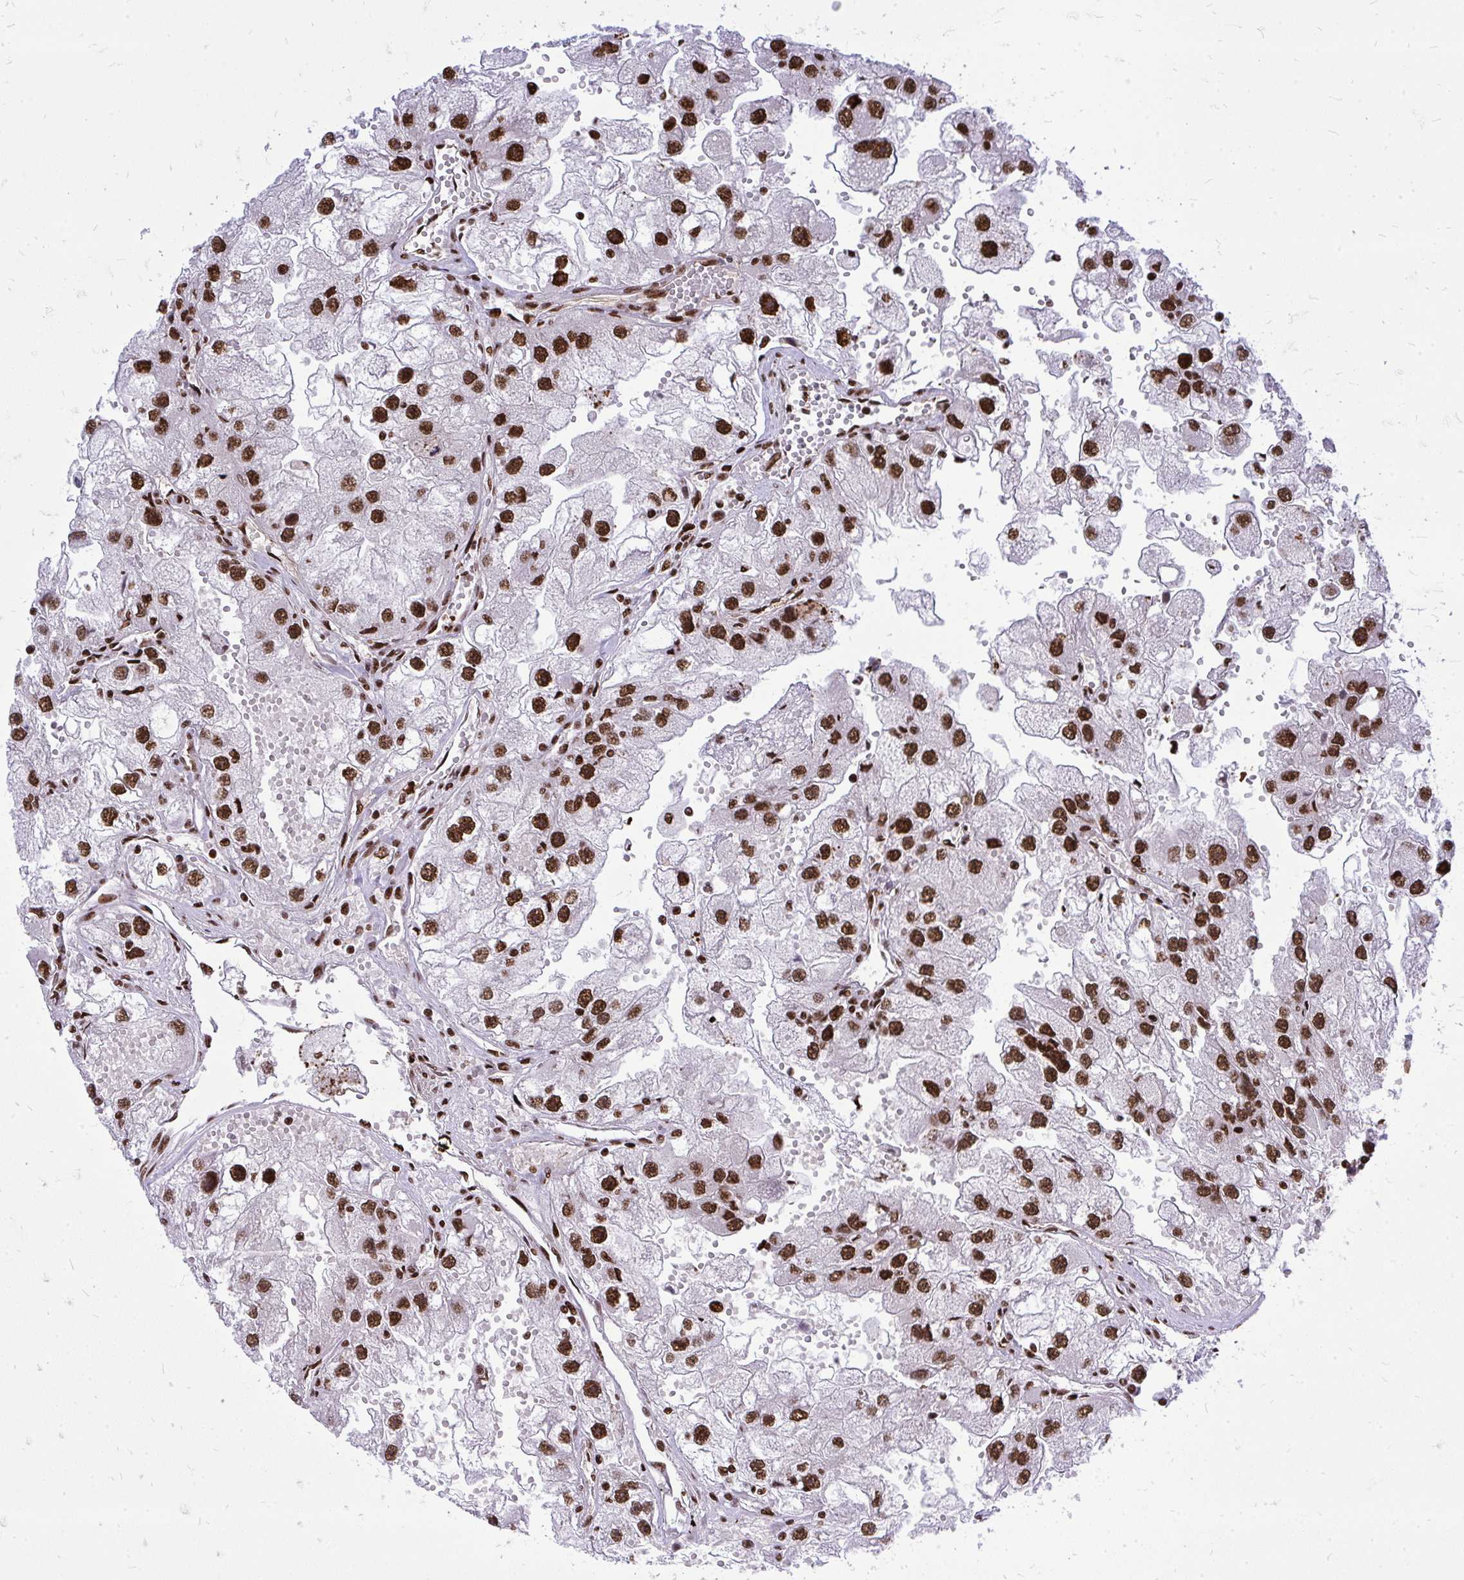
{"staining": {"intensity": "strong", "quantity": ">75%", "location": "nuclear"}, "tissue": "renal cancer", "cell_type": "Tumor cells", "image_type": "cancer", "snomed": [{"axis": "morphology", "description": "Adenocarcinoma, NOS"}, {"axis": "topography", "description": "Kidney"}], "caption": "An immunohistochemistry (IHC) image of tumor tissue is shown. Protein staining in brown labels strong nuclear positivity in renal cancer within tumor cells. The staining is performed using DAB brown chromogen to label protein expression. The nuclei are counter-stained blue using hematoxylin.", "gene": "TBL1Y", "patient": {"sex": "male", "age": 63}}